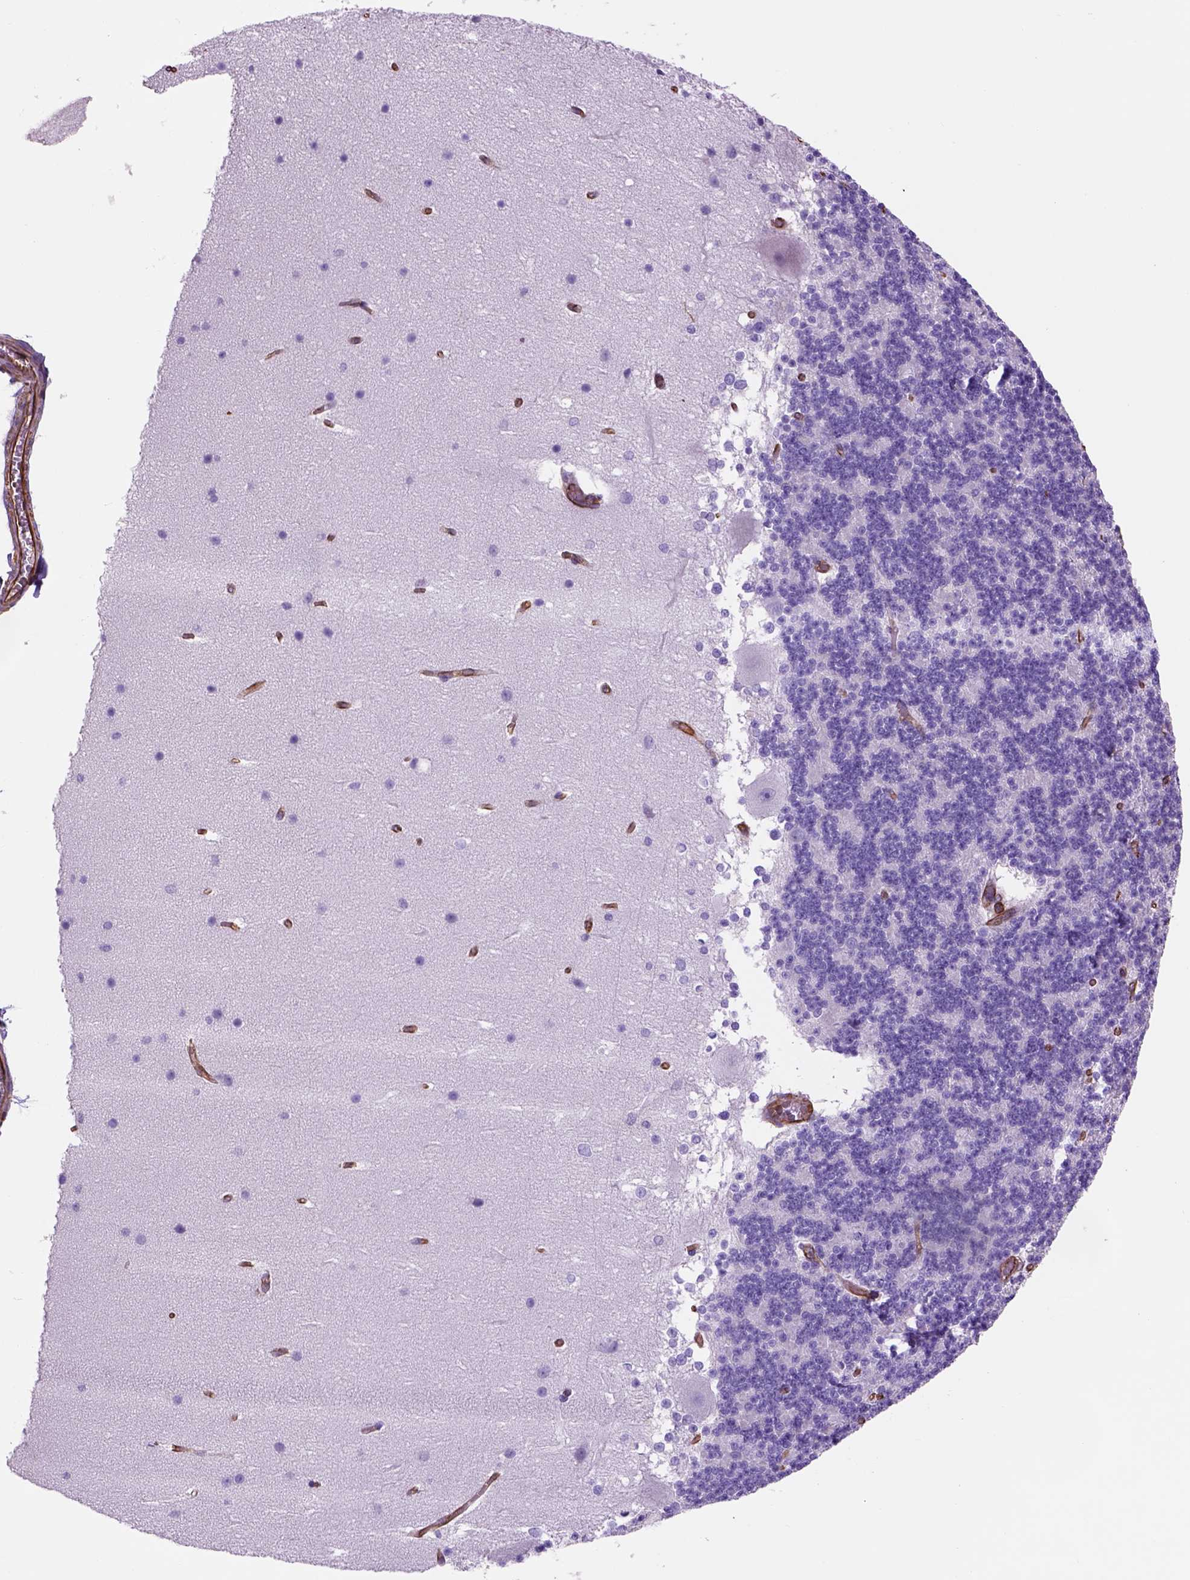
{"staining": {"intensity": "negative", "quantity": "none", "location": "none"}, "tissue": "cerebellum", "cell_type": "Cells in granular layer", "image_type": "normal", "snomed": [{"axis": "morphology", "description": "Normal tissue, NOS"}, {"axis": "topography", "description": "Cerebellum"}], "caption": "Cerebellum was stained to show a protein in brown. There is no significant expression in cells in granular layer.", "gene": "ZZZ3", "patient": {"sex": "female", "age": 19}}